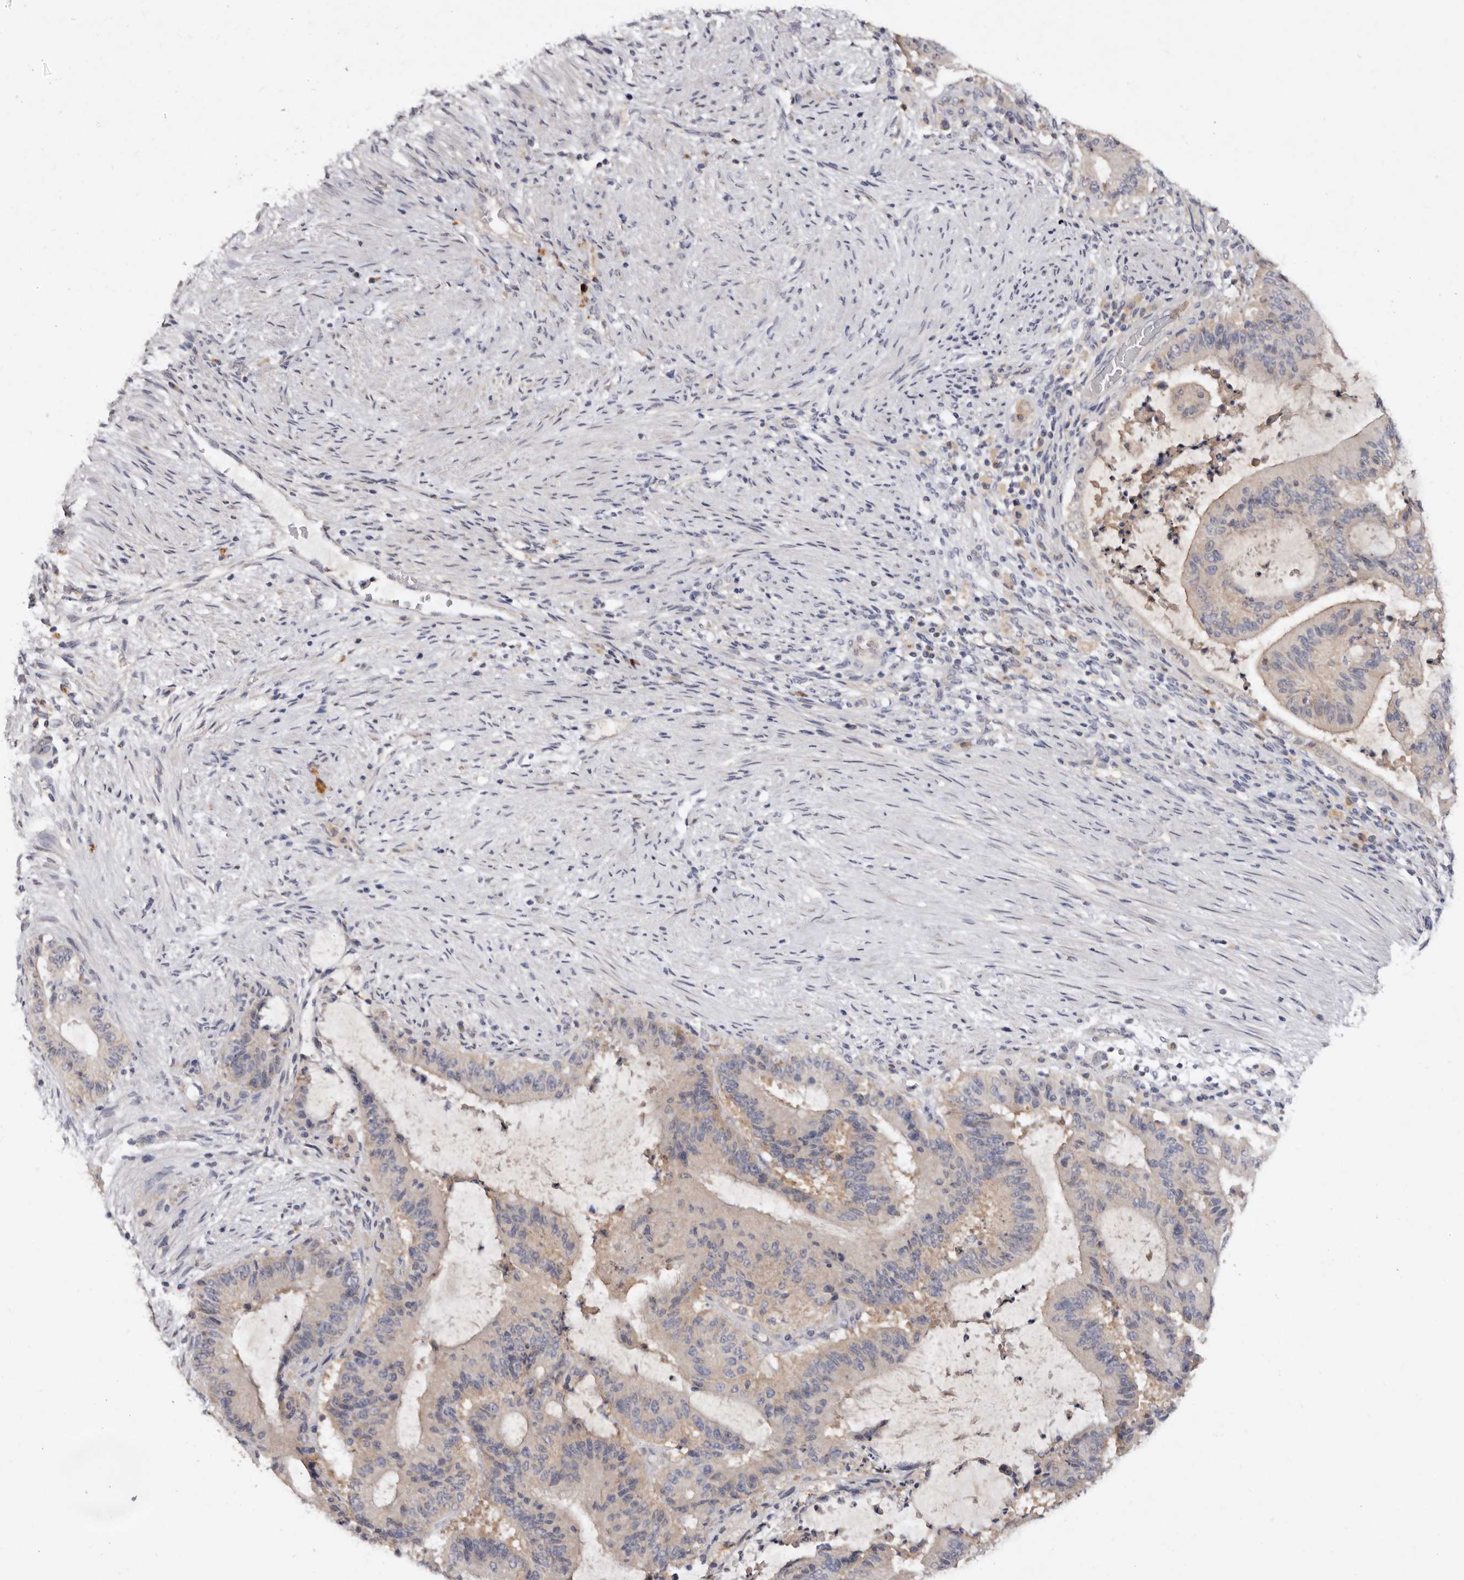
{"staining": {"intensity": "negative", "quantity": "none", "location": "none"}, "tissue": "liver cancer", "cell_type": "Tumor cells", "image_type": "cancer", "snomed": [{"axis": "morphology", "description": "Normal tissue, NOS"}, {"axis": "morphology", "description": "Cholangiocarcinoma"}, {"axis": "topography", "description": "Liver"}, {"axis": "topography", "description": "Peripheral nerve tissue"}], "caption": "A micrograph of cholangiocarcinoma (liver) stained for a protein demonstrates no brown staining in tumor cells.", "gene": "EDEM1", "patient": {"sex": "female", "age": 73}}